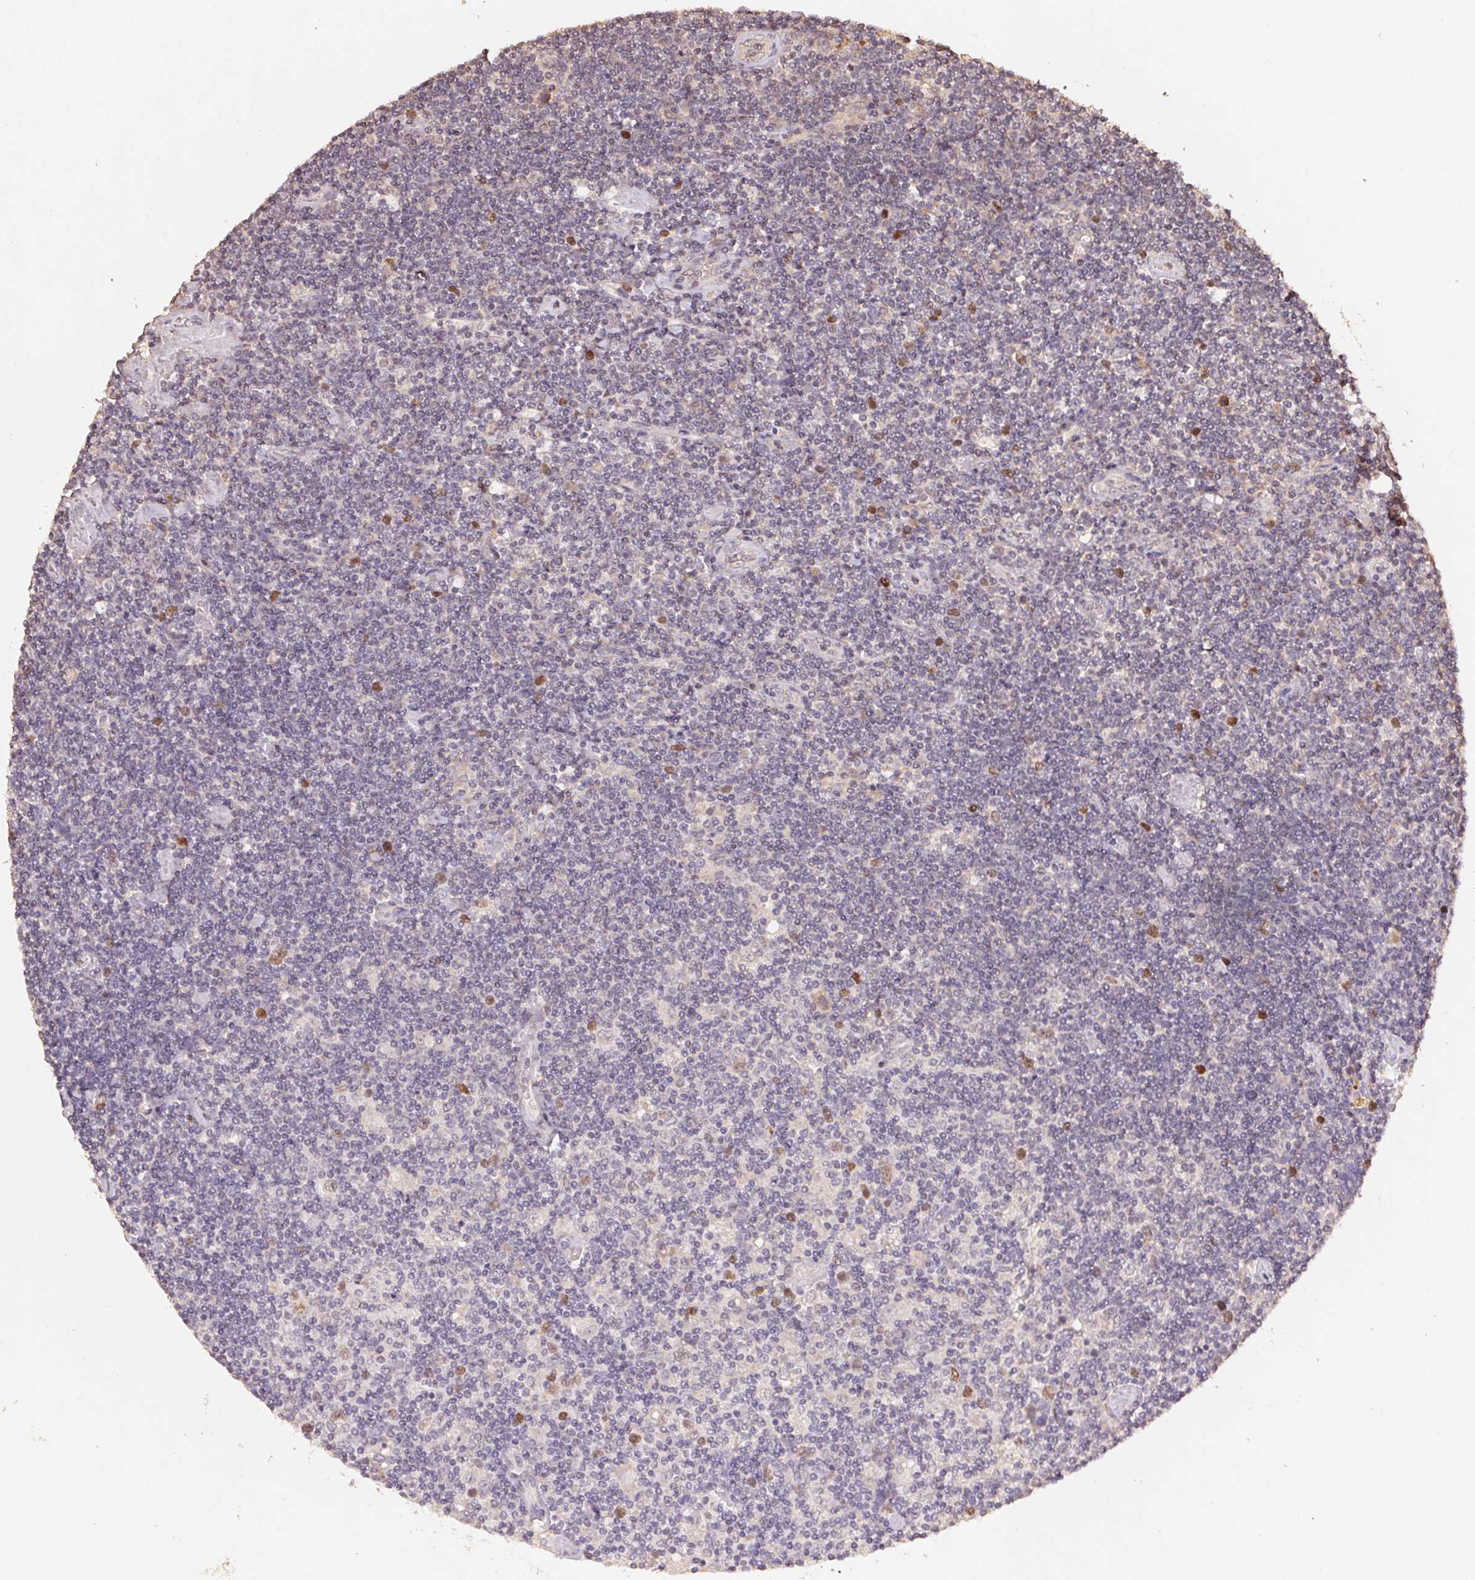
{"staining": {"intensity": "negative", "quantity": "none", "location": "none"}, "tissue": "lymphoma", "cell_type": "Tumor cells", "image_type": "cancer", "snomed": [{"axis": "morphology", "description": "Hodgkin's disease, NOS"}, {"axis": "topography", "description": "Lymph node"}], "caption": "Immunohistochemistry (IHC) photomicrograph of human lymphoma stained for a protein (brown), which shows no expression in tumor cells. (Immunohistochemistry (IHC), brightfield microscopy, high magnification).", "gene": "CENPF", "patient": {"sex": "male", "age": 40}}